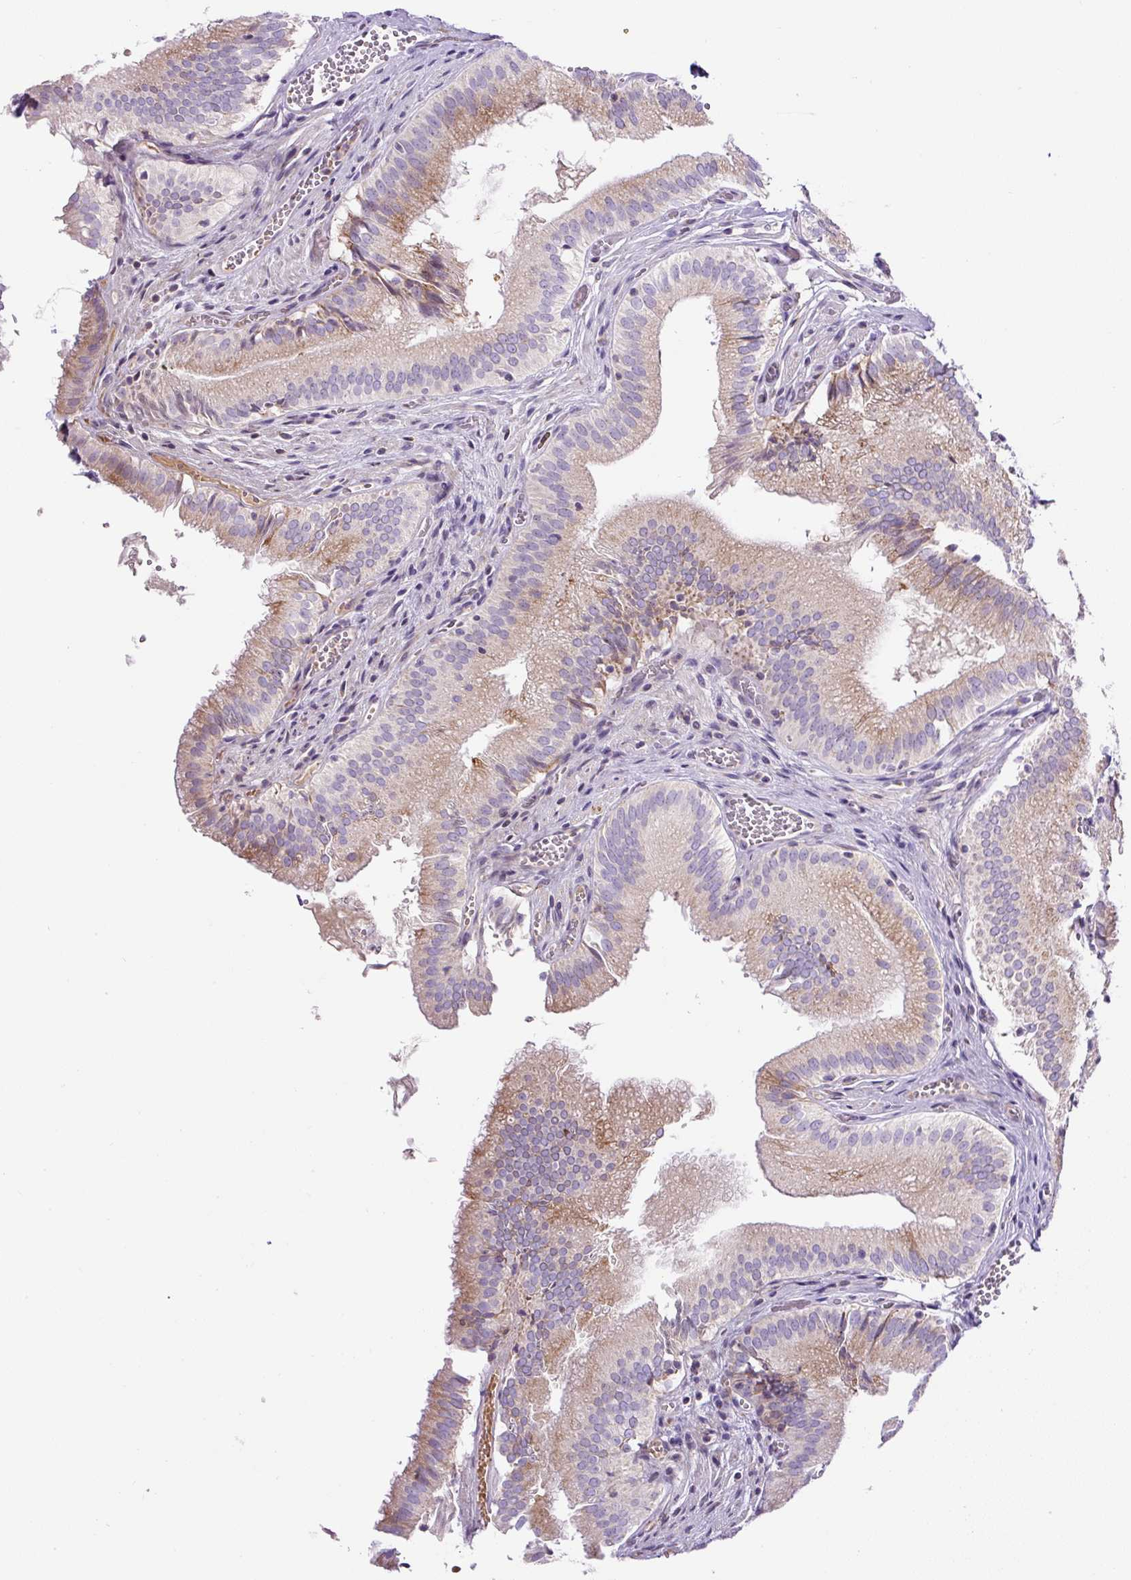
{"staining": {"intensity": "moderate", "quantity": "25%-75%", "location": "cytoplasmic/membranous"}, "tissue": "gallbladder", "cell_type": "Glandular cells", "image_type": "normal", "snomed": [{"axis": "morphology", "description": "Normal tissue, NOS"}, {"axis": "topography", "description": "Gallbladder"}, {"axis": "topography", "description": "Peripheral nerve tissue"}], "caption": "Immunohistochemistry histopathology image of benign gallbladder: human gallbladder stained using immunohistochemistry demonstrates medium levels of moderate protein expression localized specifically in the cytoplasmic/membranous of glandular cells, appearing as a cytoplasmic/membranous brown color.", "gene": "ZNF596", "patient": {"sex": "male", "age": 17}}